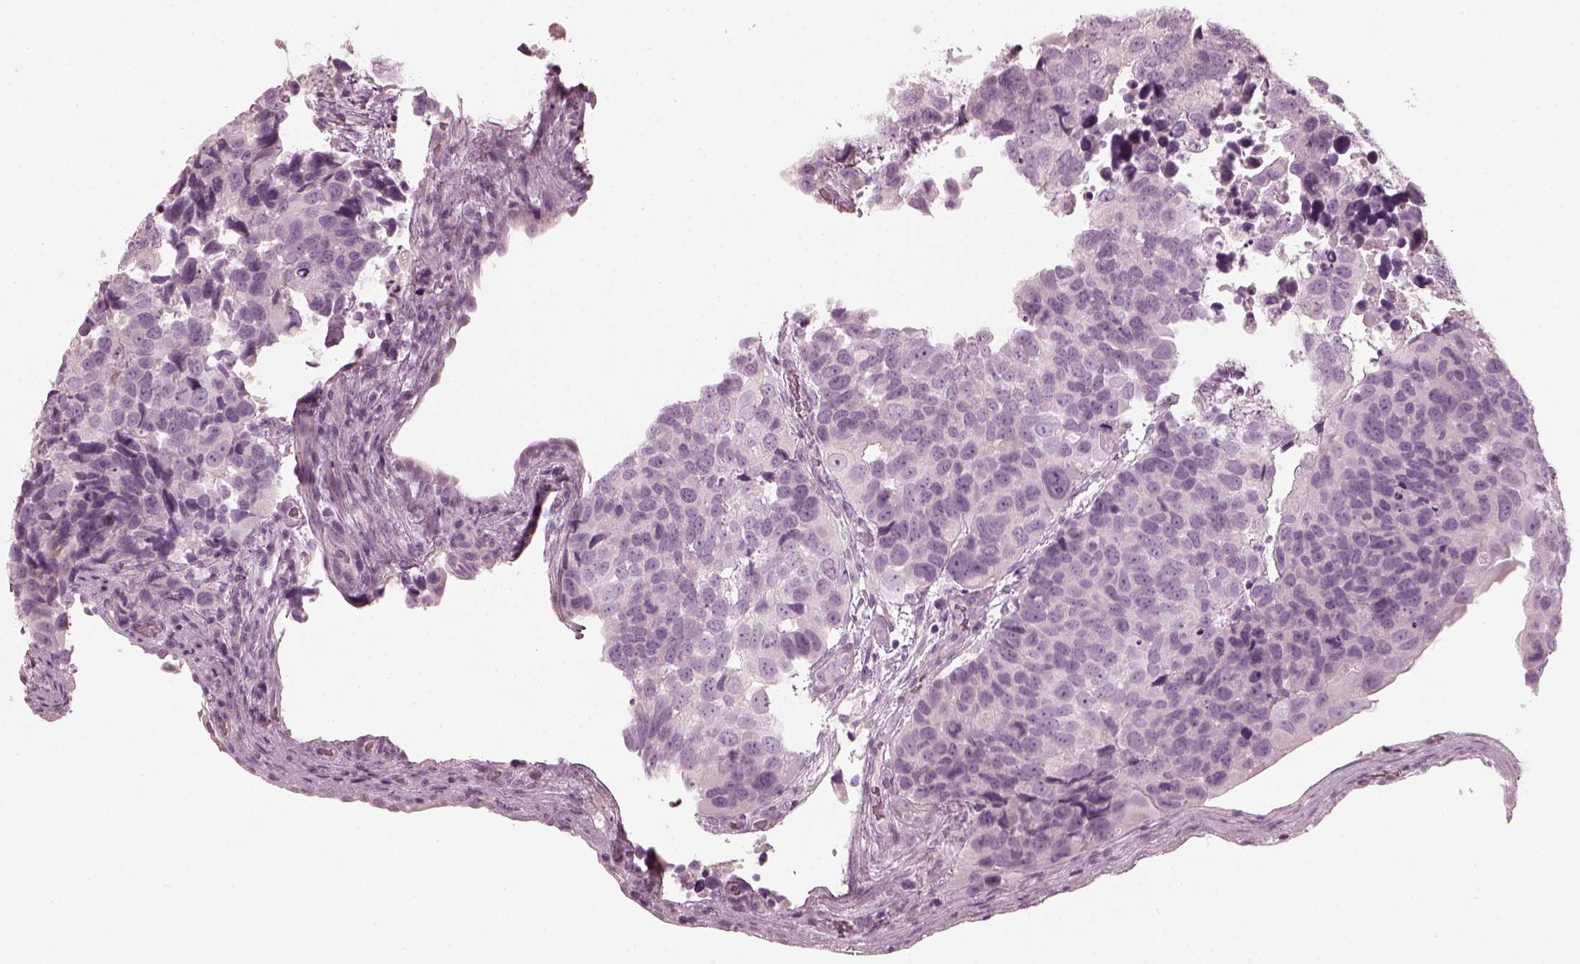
{"staining": {"intensity": "negative", "quantity": "none", "location": "none"}, "tissue": "urothelial cancer", "cell_type": "Tumor cells", "image_type": "cancer", "snomed": [{"axis": "morphology", "description": "Urothelial carcinoma, High grade"}, {"axis": "topography", "description": "Urinary bladder"}], "caption": "Immunohistochemistry histopathology image of neoplastic tissue: human urothelial cancer stained with DAB displays no significant protein positivity in tumor cells.", "gene": "SAXO2", "patient": {"sex": "male", "age": 60}}